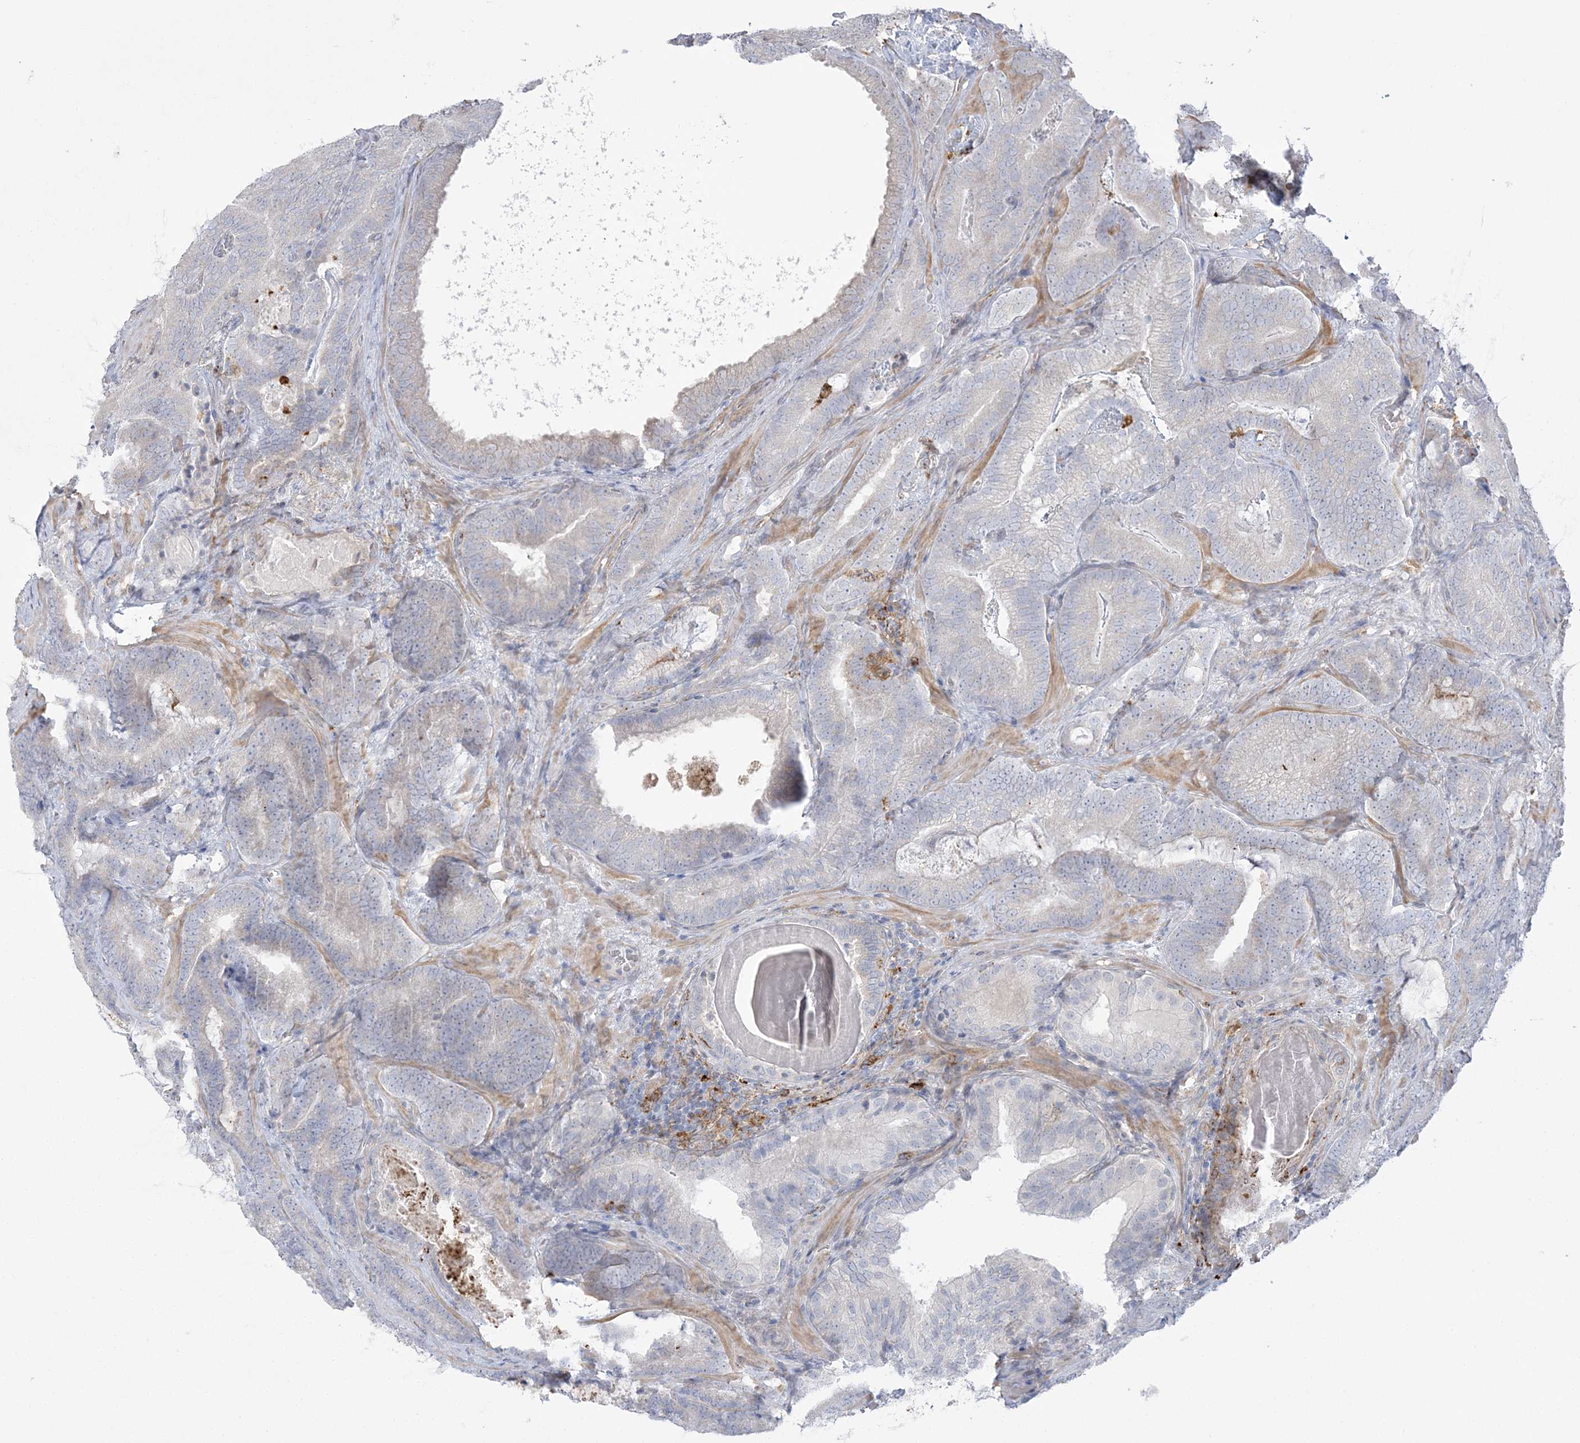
{"staining": {"intensity": "negative", "quantity": "none", "location": "none"}, "tissue": "prostate cancer", "cell_type": "Tumor cells", "image_type": "cancer", "snomed": [{"axis": "morphology", "description": "Adenocarcinoma, High grade"}, {"axis": "topography", "description": "Prostate"}], "caption": "Tumor cells show no significant positivity in prostate cancer. Brightfield microscopy of immunohistochemistry (IHC) stained with DAB (brown) and hematoxylin (blue), captured at high magnification.", "gene": "HAAO", "patient": {"sex": "male", "age": 66}}